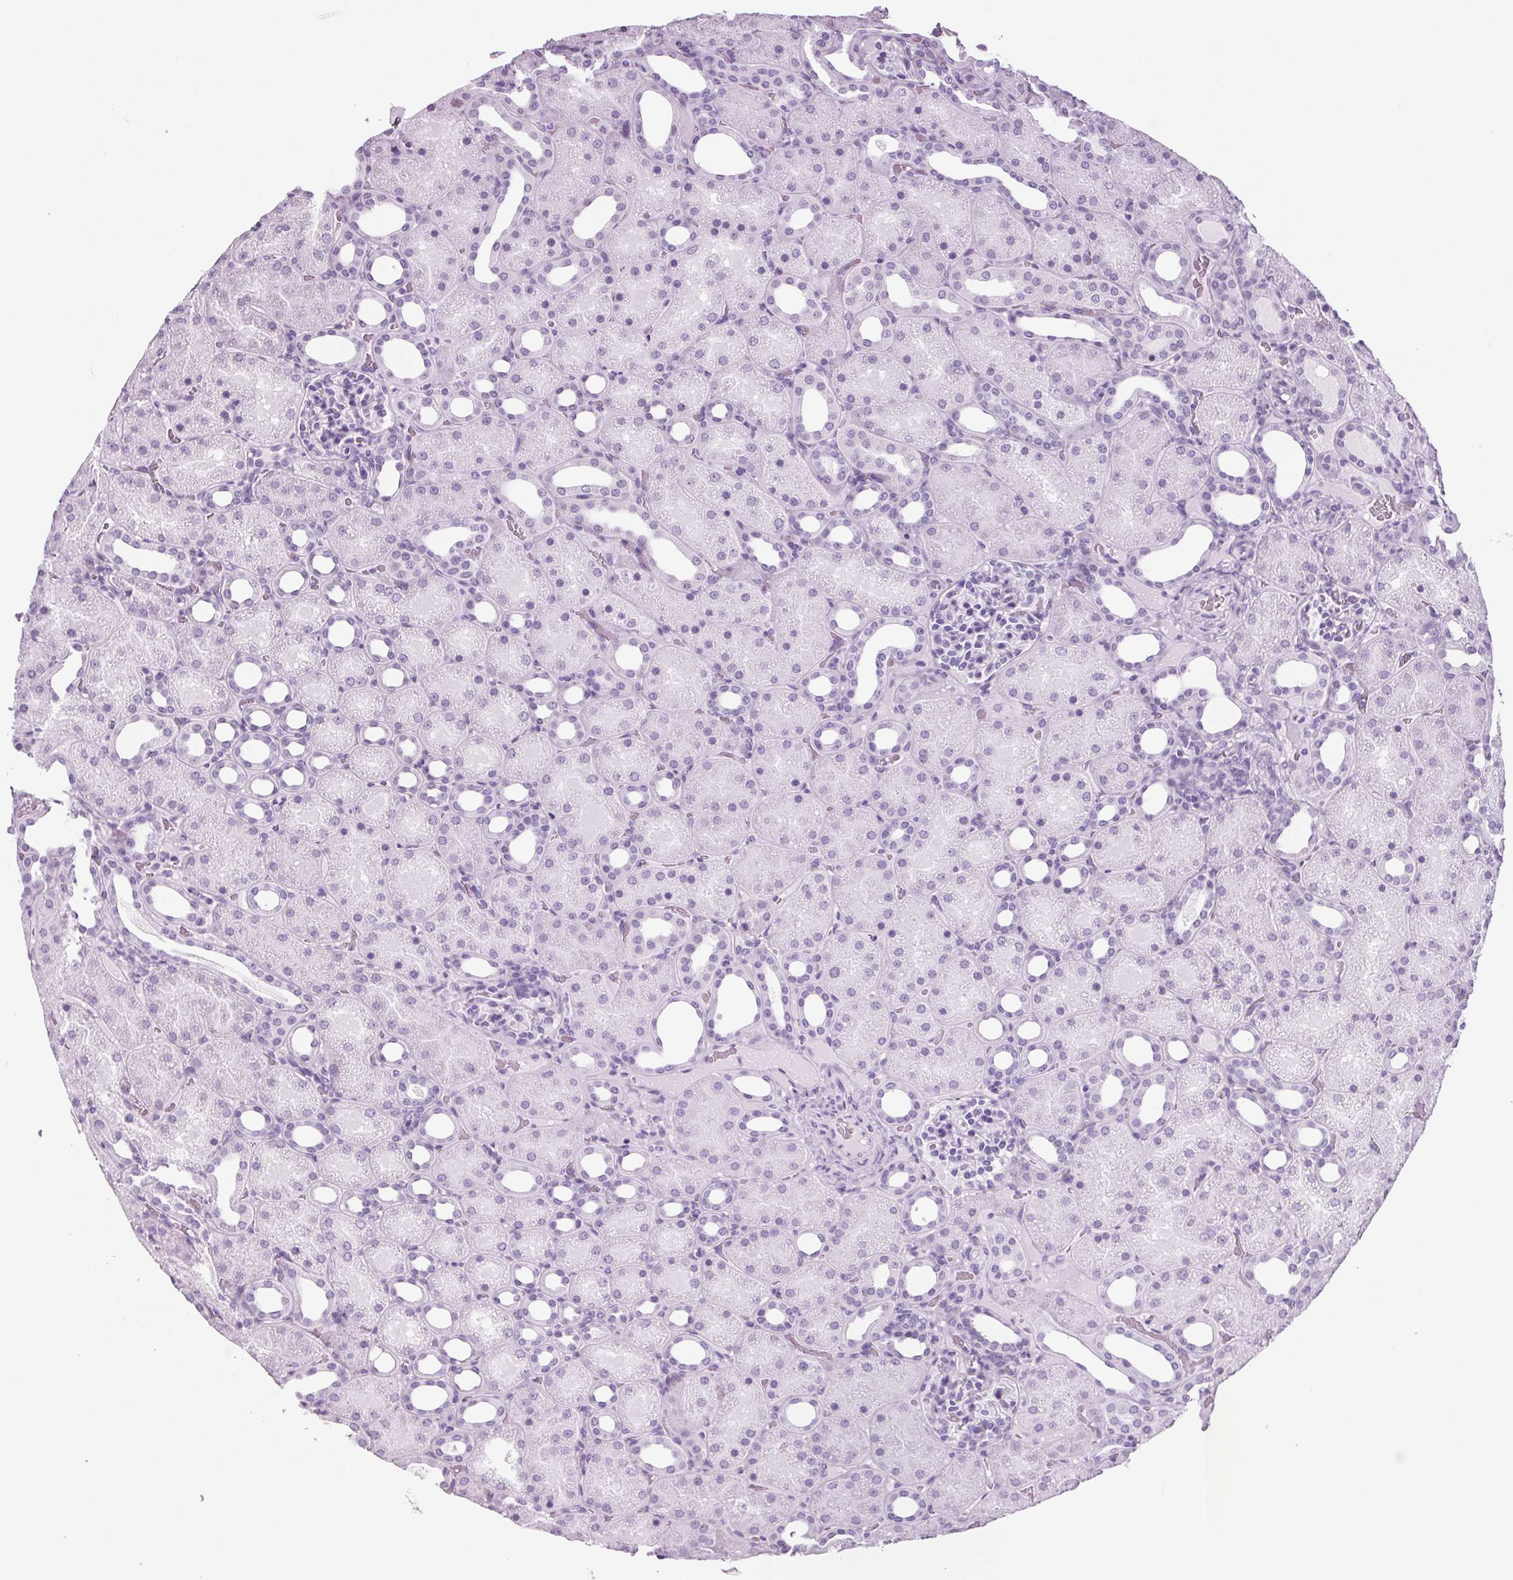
{"staining": {"intensity": "negative", "quantity": "none", "location": "none"}, "tissue": "kidney", "cell_type": "Cells in glomeruli", "image_type": "normal", "snomed": [{"axis": "morphology", "description": "Normal tissue, NOS"}, {"axis": "topography", "description": "Kidney"}], "caption": "High power microscopy photomicrograph of an immunohistochemistry histopathology image of normal kidney, revealing no significant positivity in cells in glomeruli.", "gene": "PPP1R1A", "patient": {"sex": "male", "age": 2}}